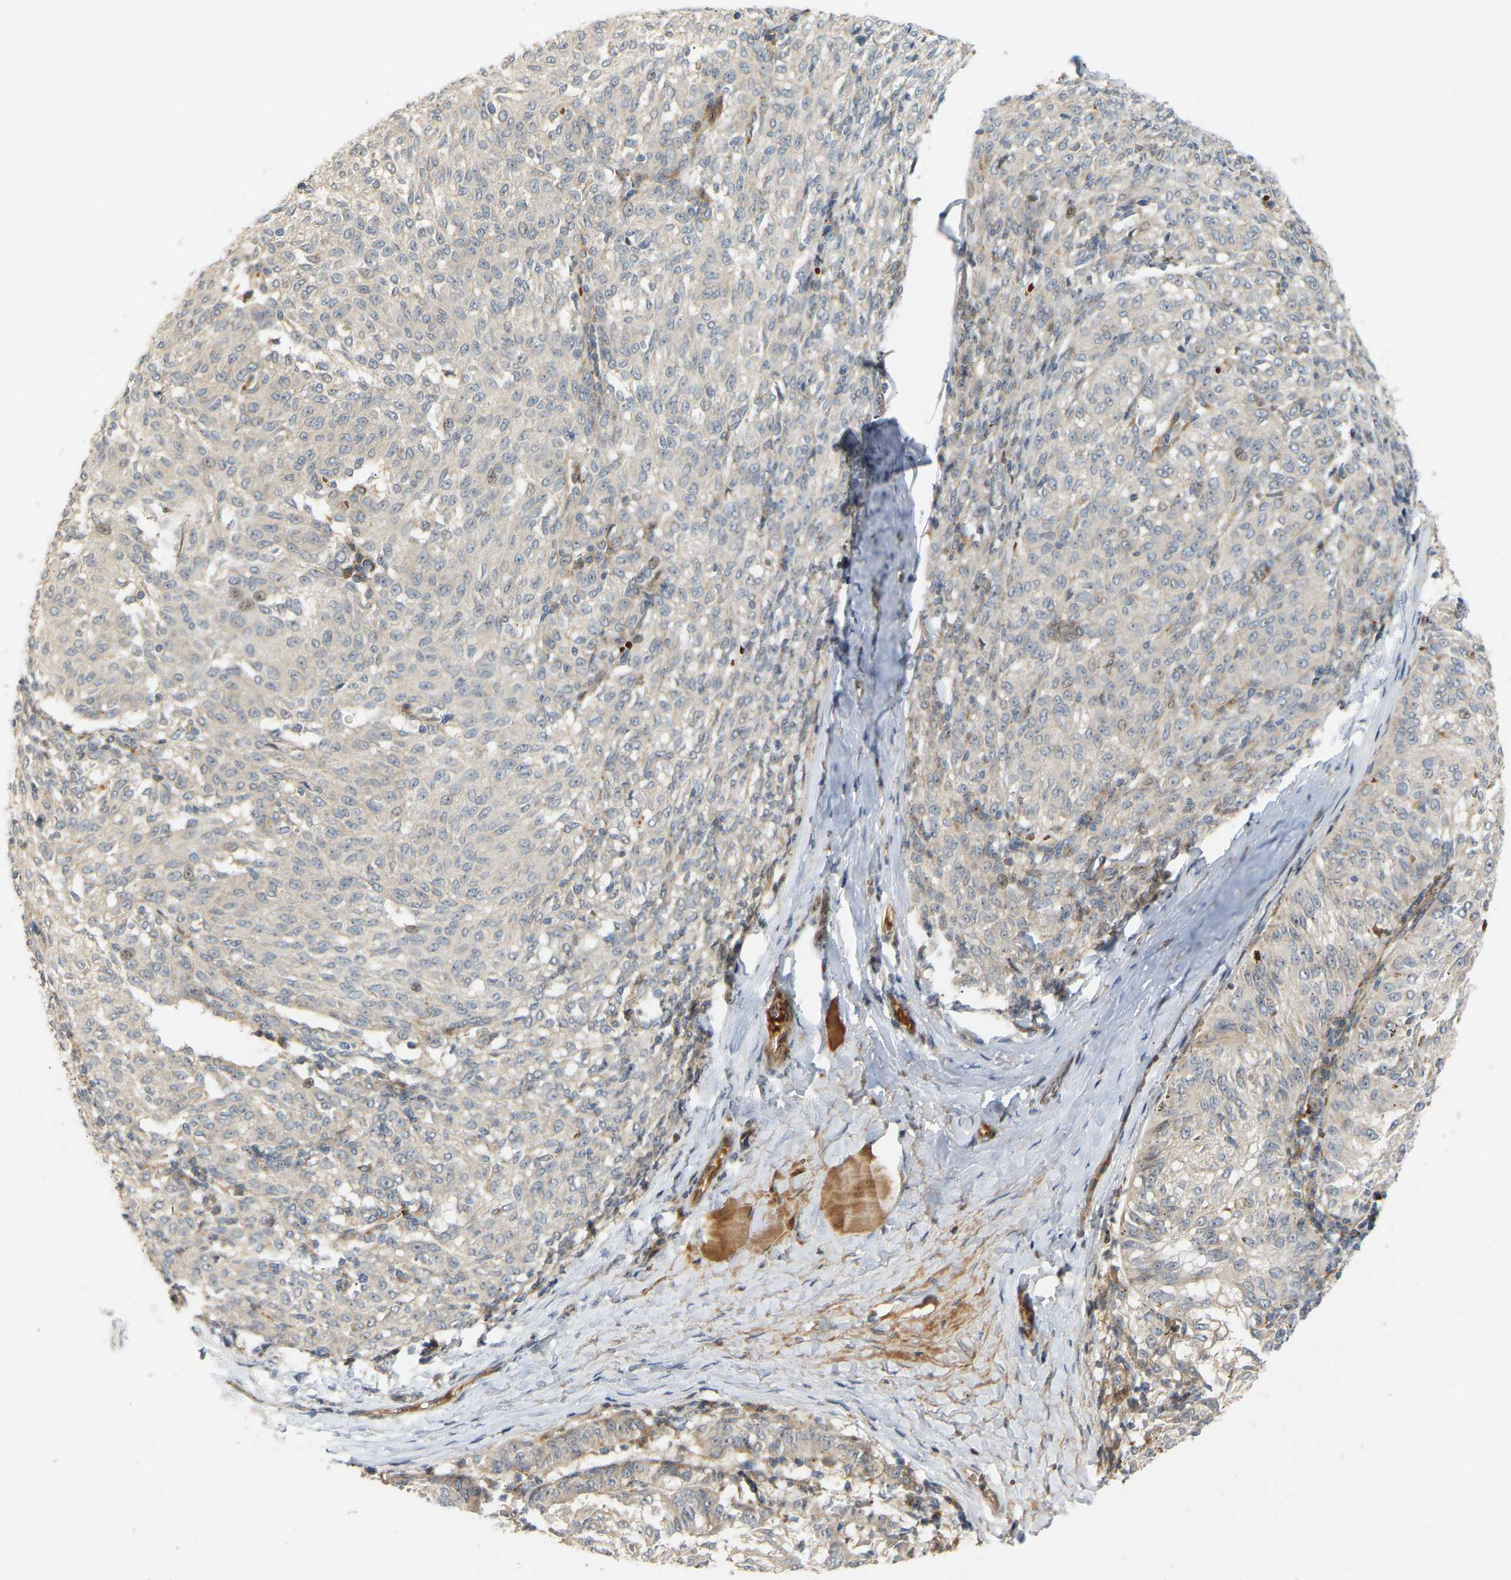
{"staining": {"intensity": "weak", "quantity": "<25%", "location": "cytoplasmic/membranous"}, "tissue": "melanoma", "cell_type": "Tumor cells", "image_type": "cancer", "snomed": [{"axis": "morphology", "description": "Malignant melanoma, NOS"}, {"axis": "topography", "description": "Skin"}], "caption": "Immunohistochemistry (IHC) image of neoplastic tissue: melanoma stained with DAB shows no significant protein expression in tumor cells. Nuclei are stained in blue.", "gene": "POGLUT2", "patient": {"sex": "female", "age": 72}}